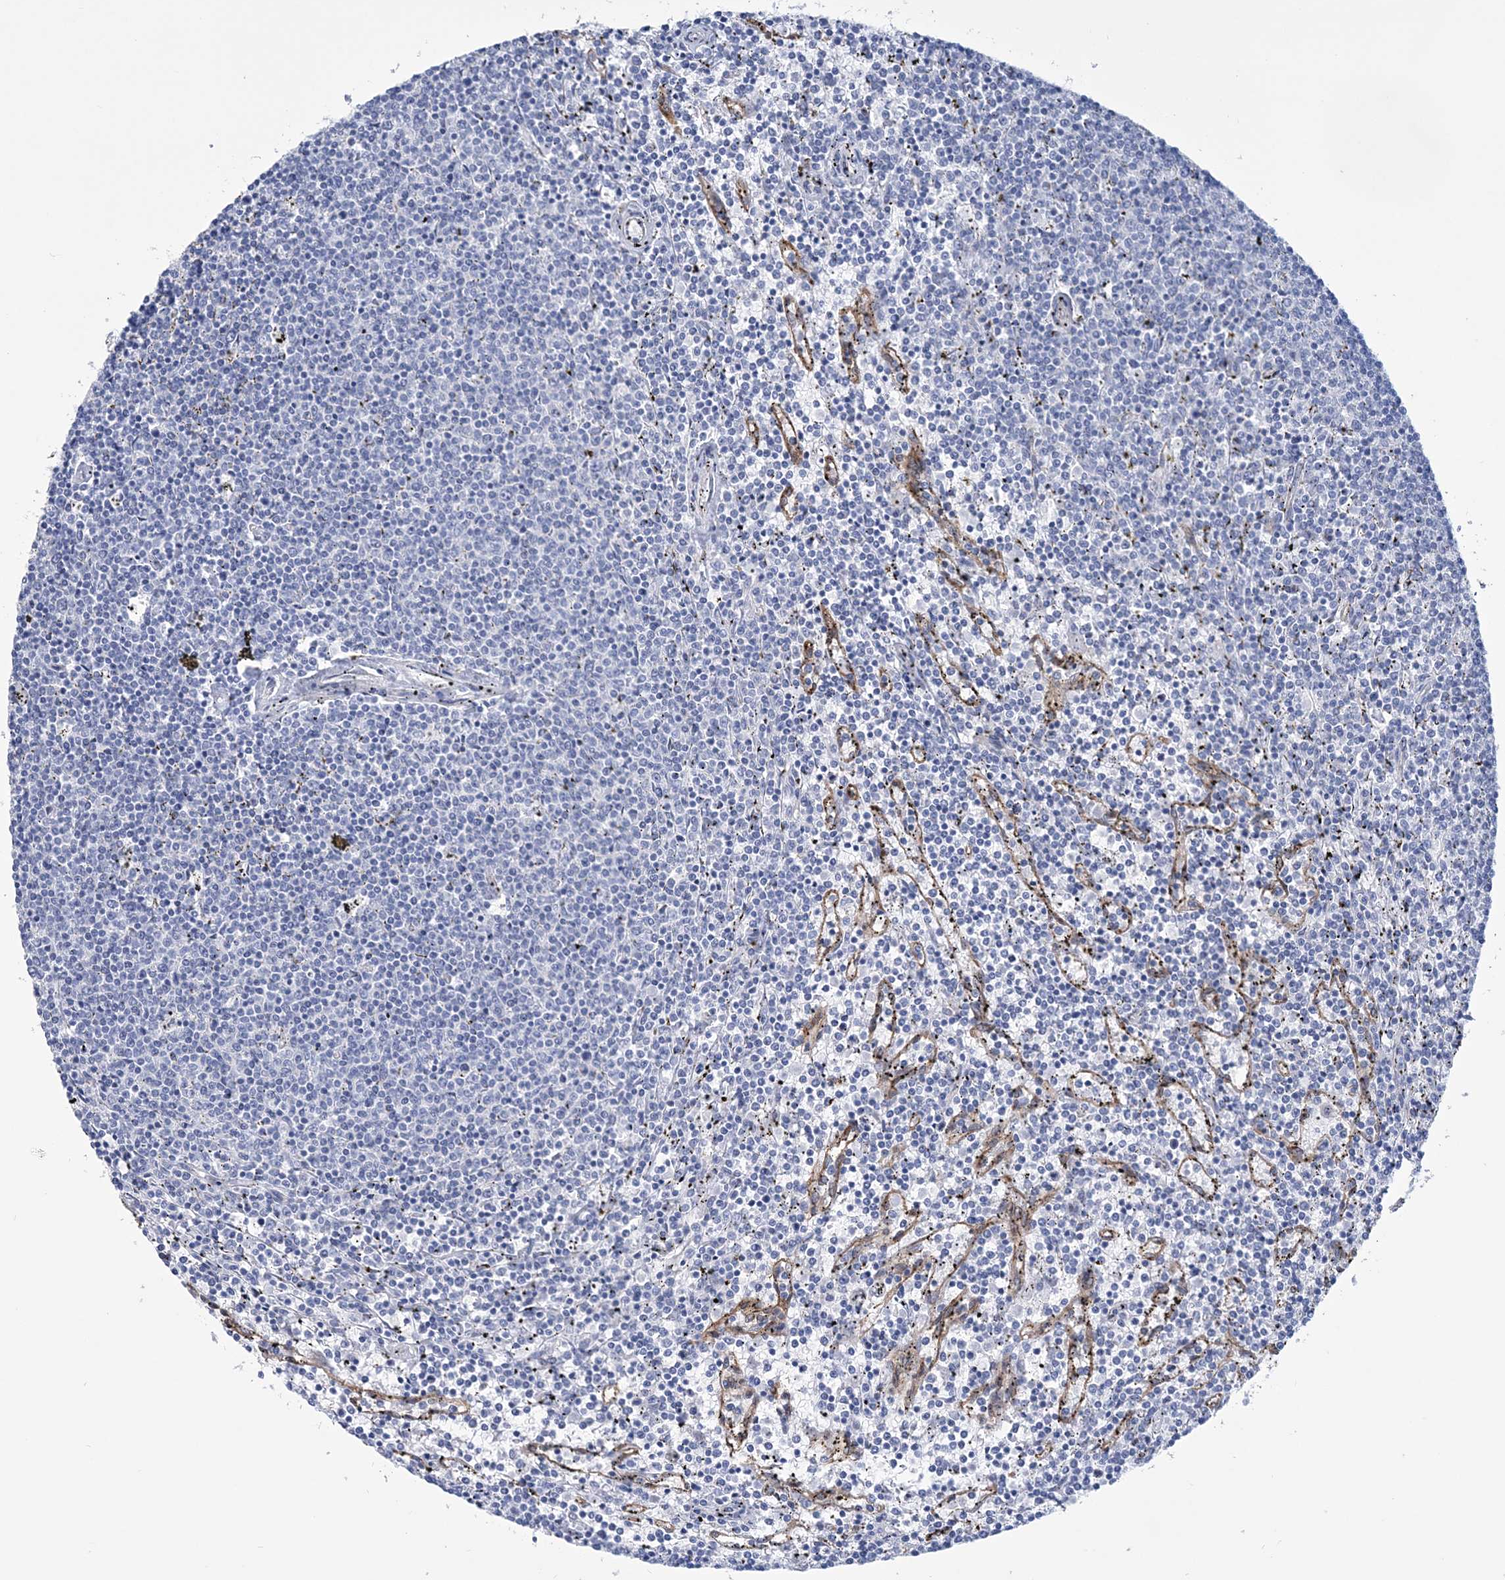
{"staining": {"intensity": "negative", "quantity": "none", "location": "none"}, "tissue": "lymphoma", "cell_type": "Tumor cells", "image_type": "cancer", "snomed": [{"axis": "morphology", "description": "Malignant lymphoma, non-Hodgkin's type, Low grade"}, {"axis": "topography", "description": "Spleen"}], "caption": "The immunohistochemistry (IHC) image has no significant staining in tumor cells of lymphoma tissue. The staining was performed using DAB (3,3'-diaminobenzidine) to visualize the protein expression in brown, while the nuclei were stained in blue with hematoxylin (Magnification: 20x).", "gene": "RAB11FIP5", "patient": {"sex": "female", "age": 50}}